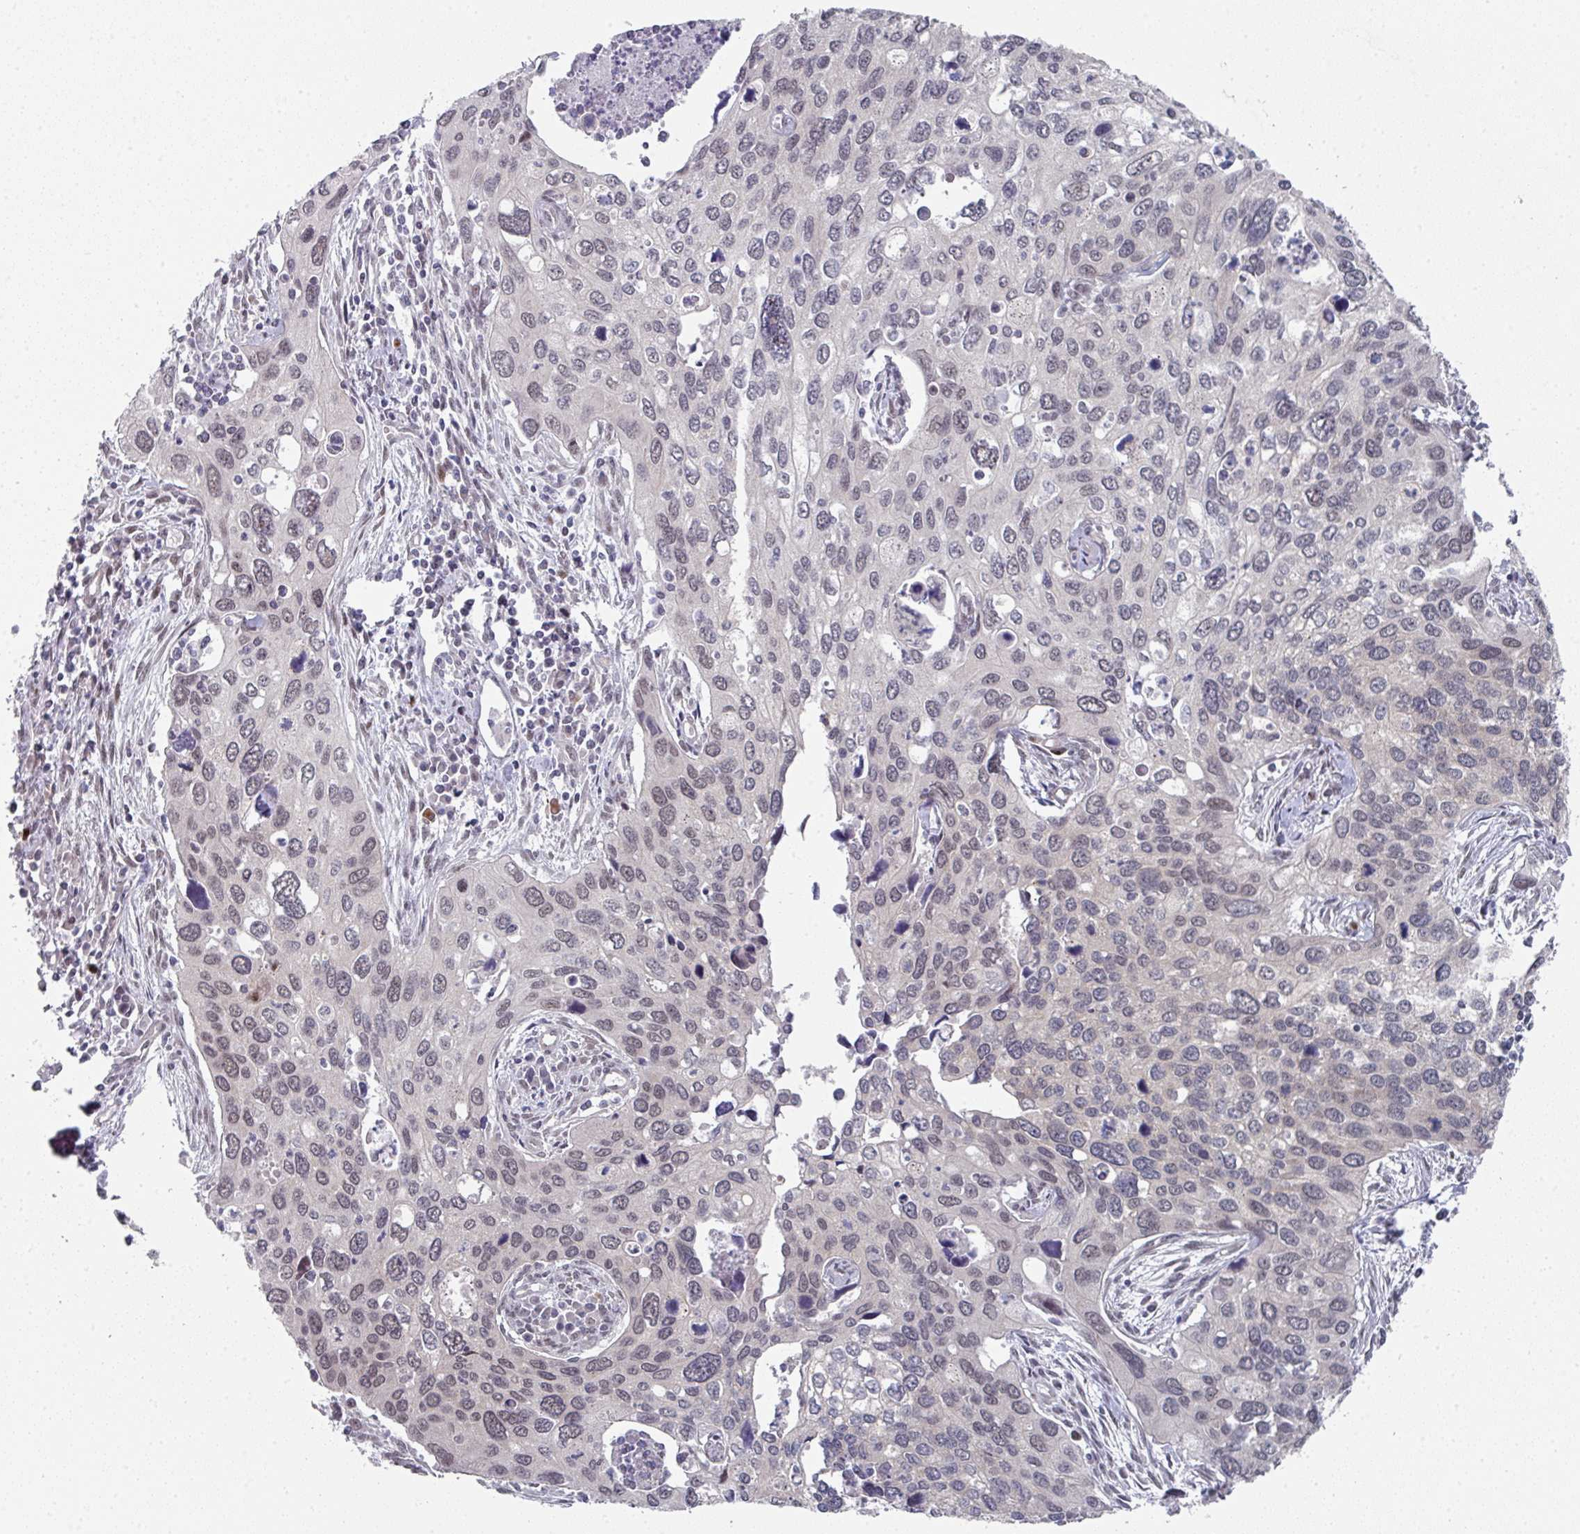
{"staining": {"intensity": "weak", "quantity": "25%-75%", "location": "nuclear"}, "tissue": "cervical cancer", "cell_type": "Tumor cells", "image_type": "cancer", "snomed": [{"axis": "morphology", "description": "Squamous cell carcinoma, NOS"}, {"axis": "topography", "description": "Cervix"}], "caption": "This image reveals immunohistochemistry (IHC) staining of squamous cell carcinoma (cervical), with low weak nuclear expression in about 25%-75% of tumor cells.", "gene": "TMCC1", "patient": {"sex": "female", "age": 55}}